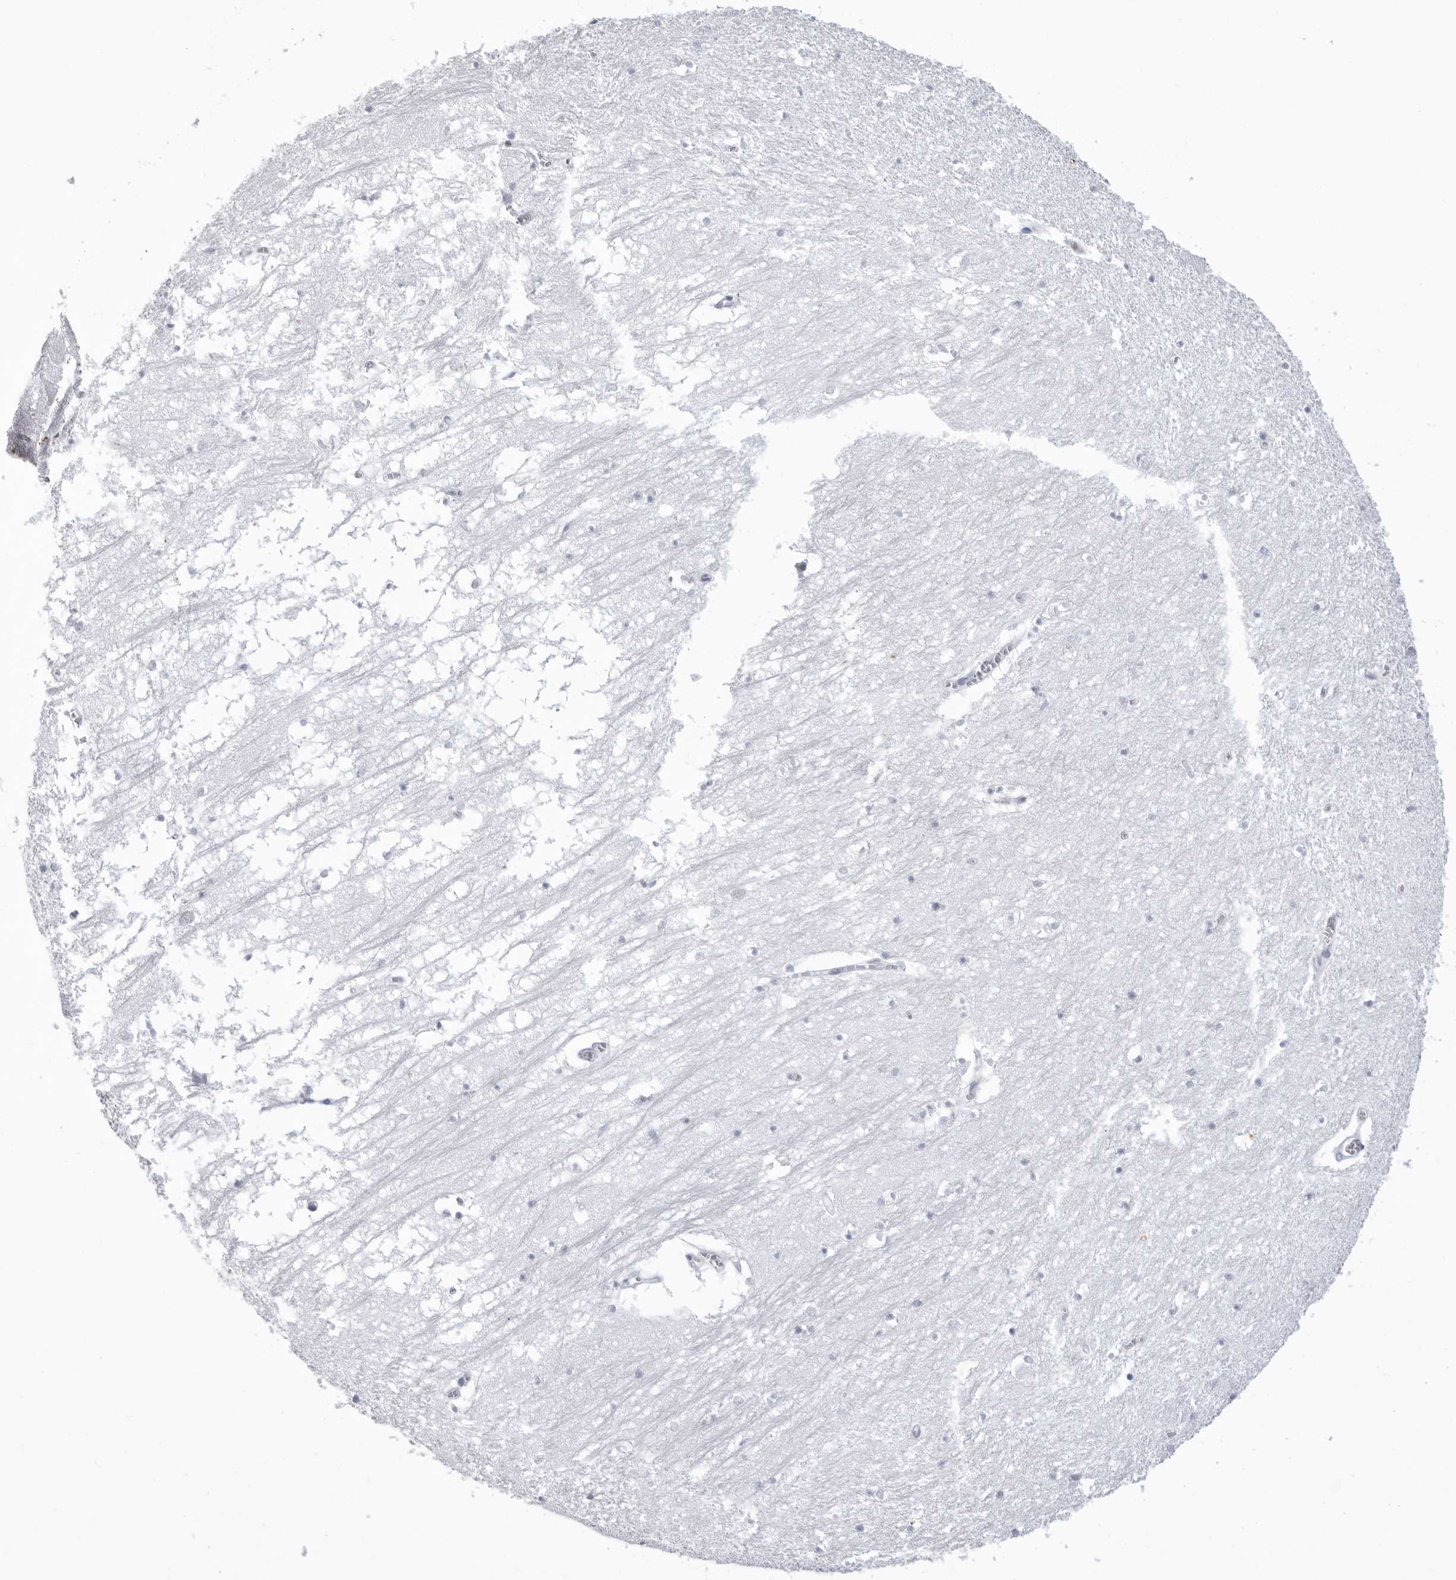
{"staining": {"intensity": "negative", "quantity": "none", "location": "none"}, "tissue": "hippocampus", "cell_type": "Glial cells", "image_type": "normal", "snomed": [{"axis": "morphology", "description": "Normal tissue, NOS"}, {"axis": "topography", "description": "Hippocampus"}], "caption": "This is an IHC micrograph of unremarkable hippocampus. There is no positivity in glial cells.", "gene": "KLK9", "patient": {"sex": "male", "age": 70}}